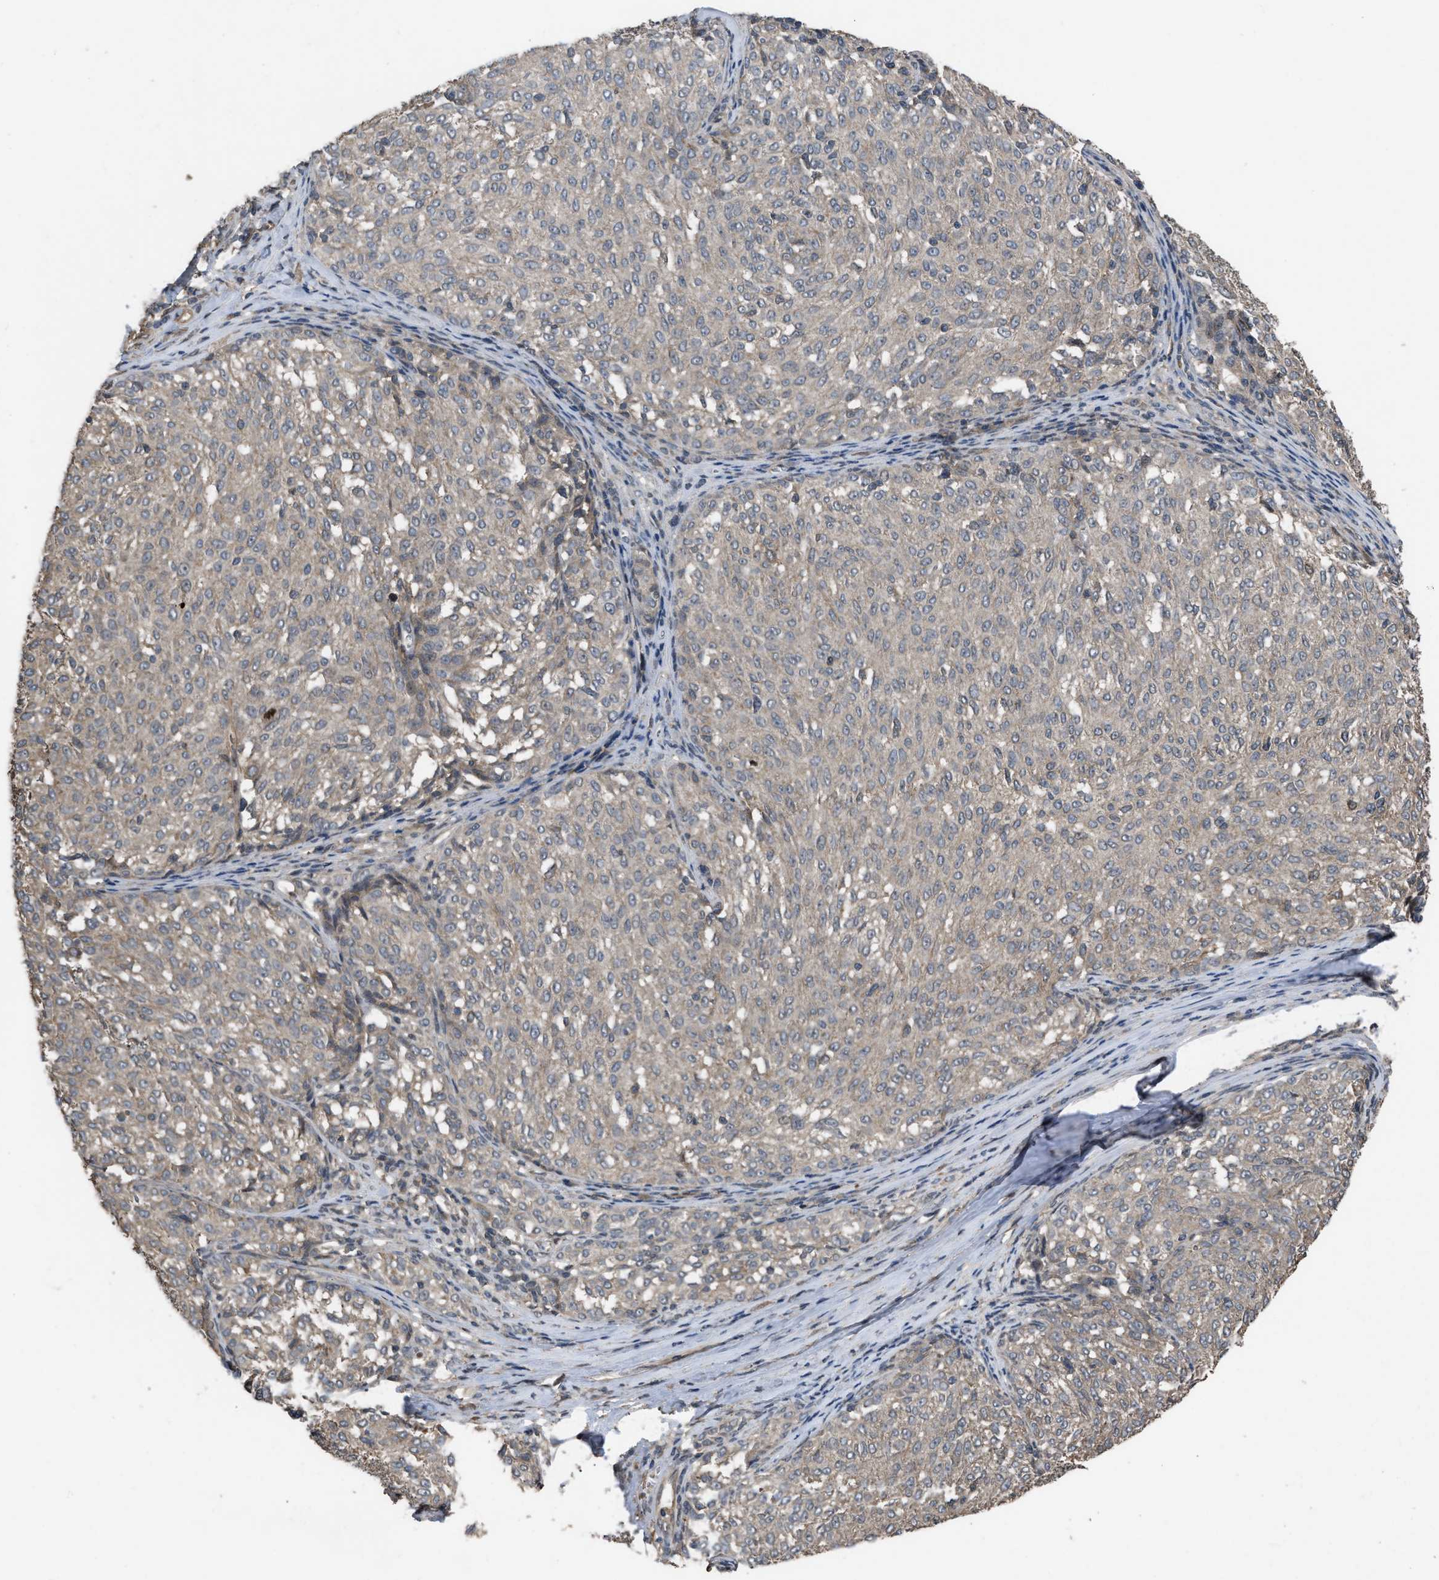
{"staining": {"intensity": "weak", "quantity": ">75%", "location": "cytoplasmic/membranous"}, "tissue": "melanoma", "cell_type": "Tumor cells", "image_type": "cancer", "snomed": [{"axis": "morphology", "description": "Malignant melanoma, NOS"}, {"axis": "topography", "description": "Skin"}], "caption": "IHC of malignant melanoma demonstrates low levels of weak cytoplasmic/membranous positivity in about >75% of tumor cells.", "gene": "UTRN", "patient": {"sex": "female", "age": 72}}